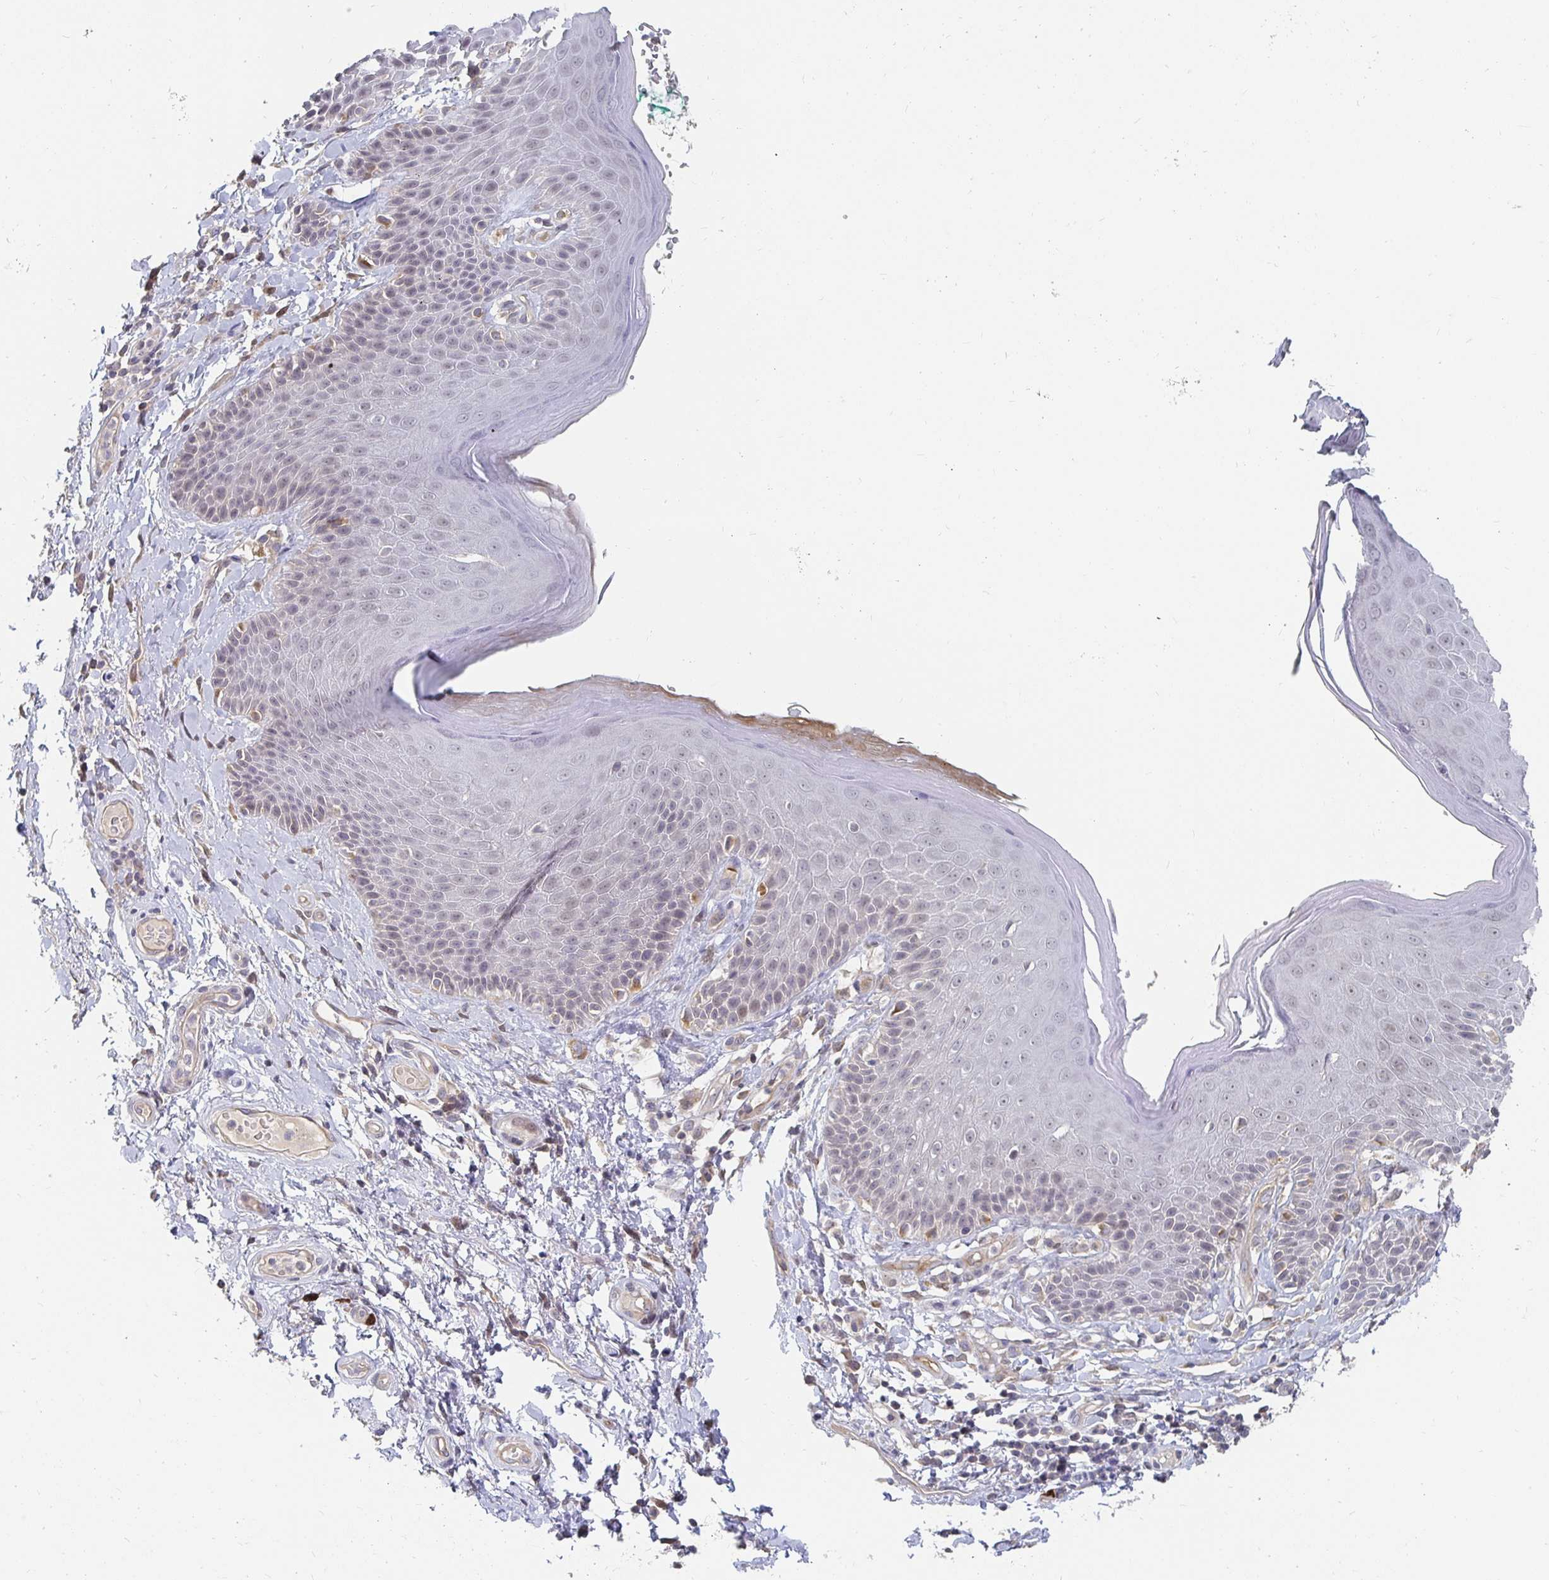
{"staining": {"intensity": "weak", "quantity": "25%-75%", "location": "nuclear"}, "tissue": "skin", "cell_type": "Epidermal cells", "image_type": "normal", "snomed": [{"axis": "morphology", "description": "Normal tissue, NOS"}, {"axis": "topography", "description": "Anal"}, {"axis": "topography", "description": "Peripheral nerve tissue"}], "caption": "Epidermal cells show weak nuclear staining in approximately 25%-75% of cells in benign skin.", "gene": "MEIS1", "patient": {"sex": "male", "age": 51}}